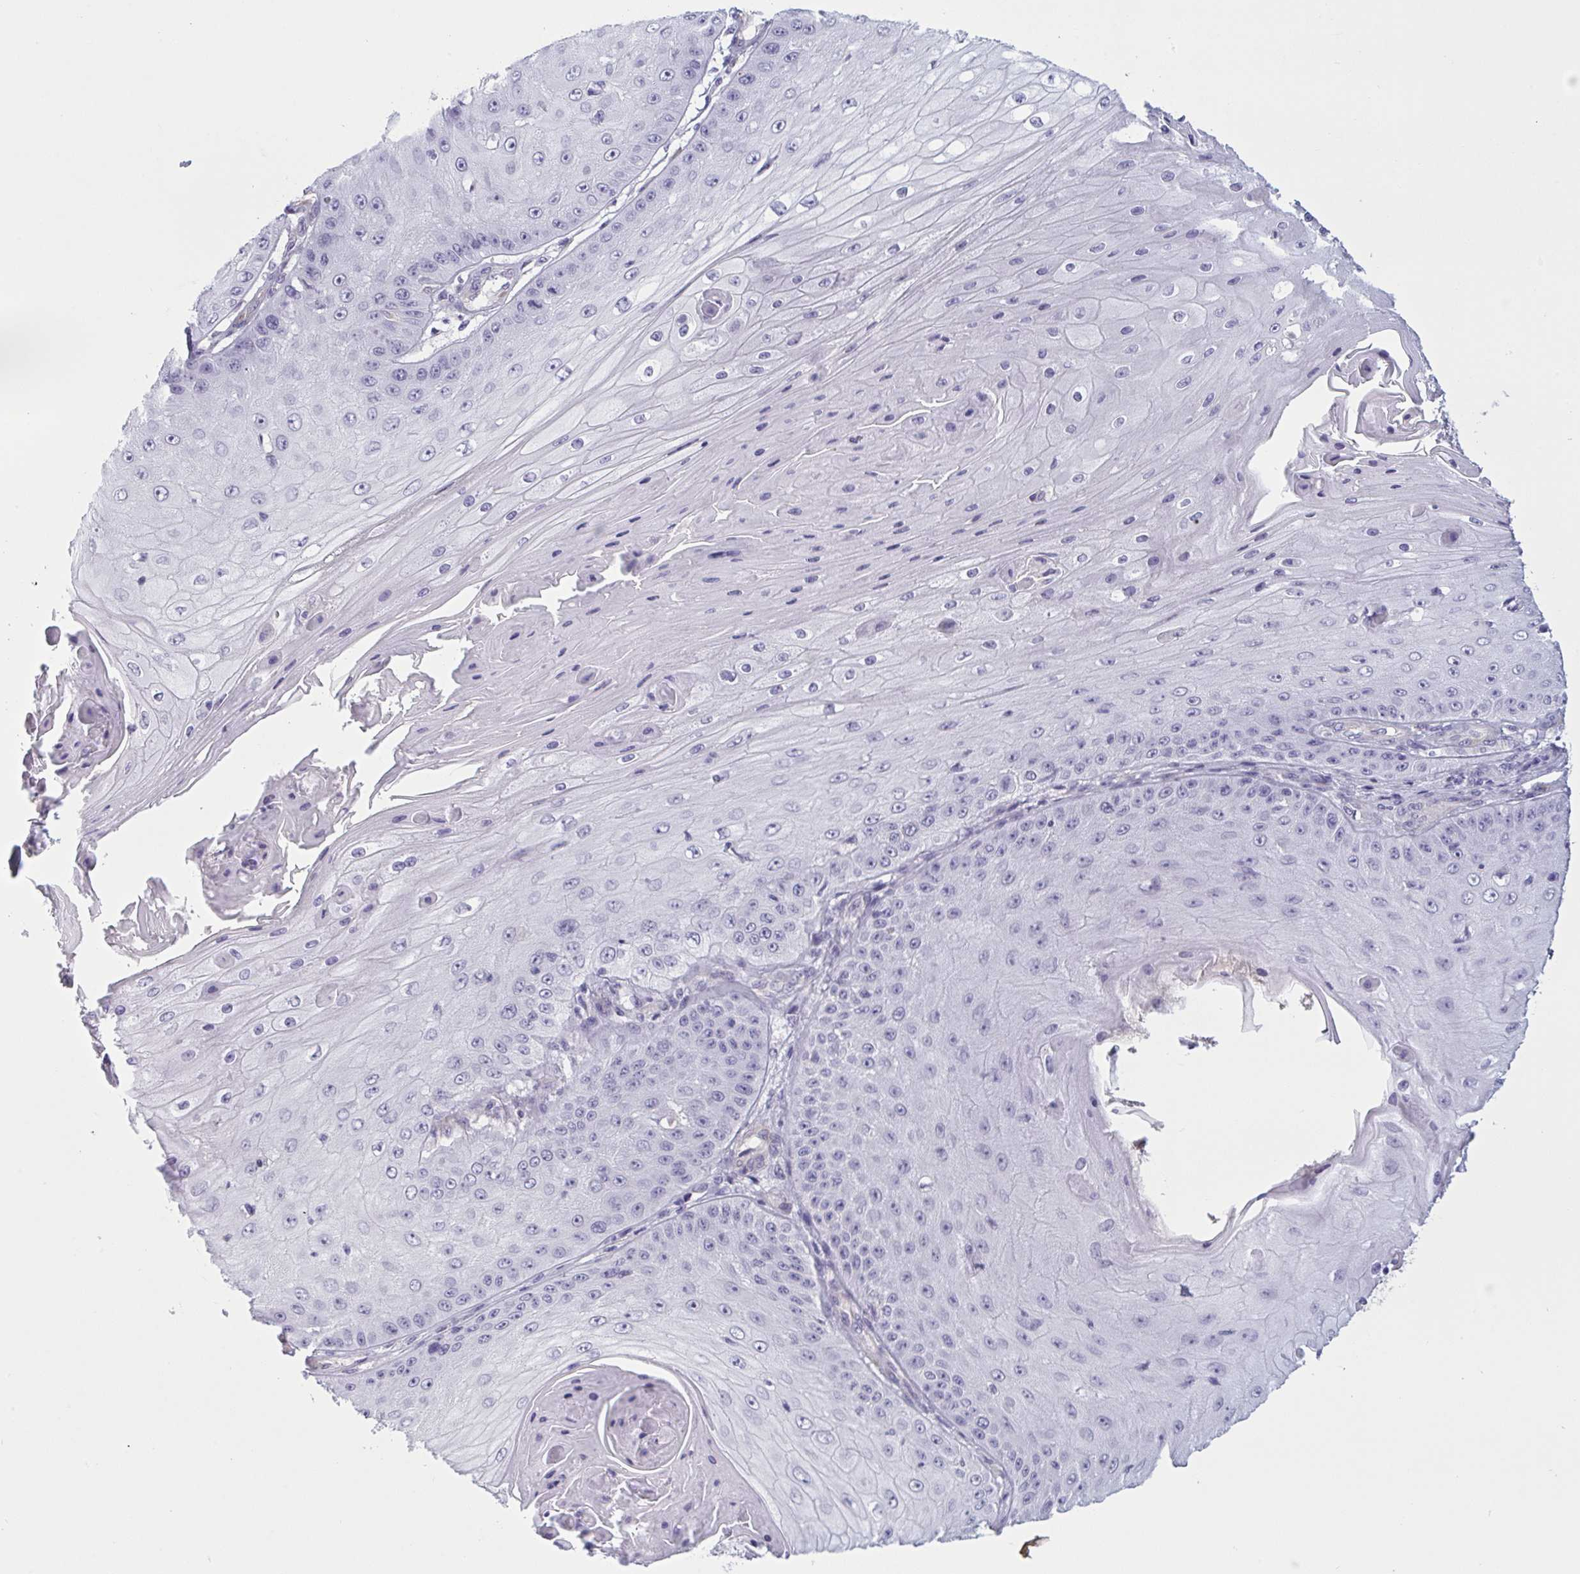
{"staining": {"intensity": "negative", "quantity": "none", "location": "none"}, "tissue": "skin cancer", "cell_type": "Tumor cells", "image_type": "cancer", "snomed": [{"axis": "morphology", "description": "Squamous cell carcinoma, NOS"}, {"axis": "topography", "description": "Skin"}], "caption": "A high-resolution photomicrograph shows immunohistochemistry (IHC) staining of skin squamous cell carcinoma, which displays no significant staining in tumor cells.", "gene": "OR1L3", "patient": {"sex": "male", "age": 70}}